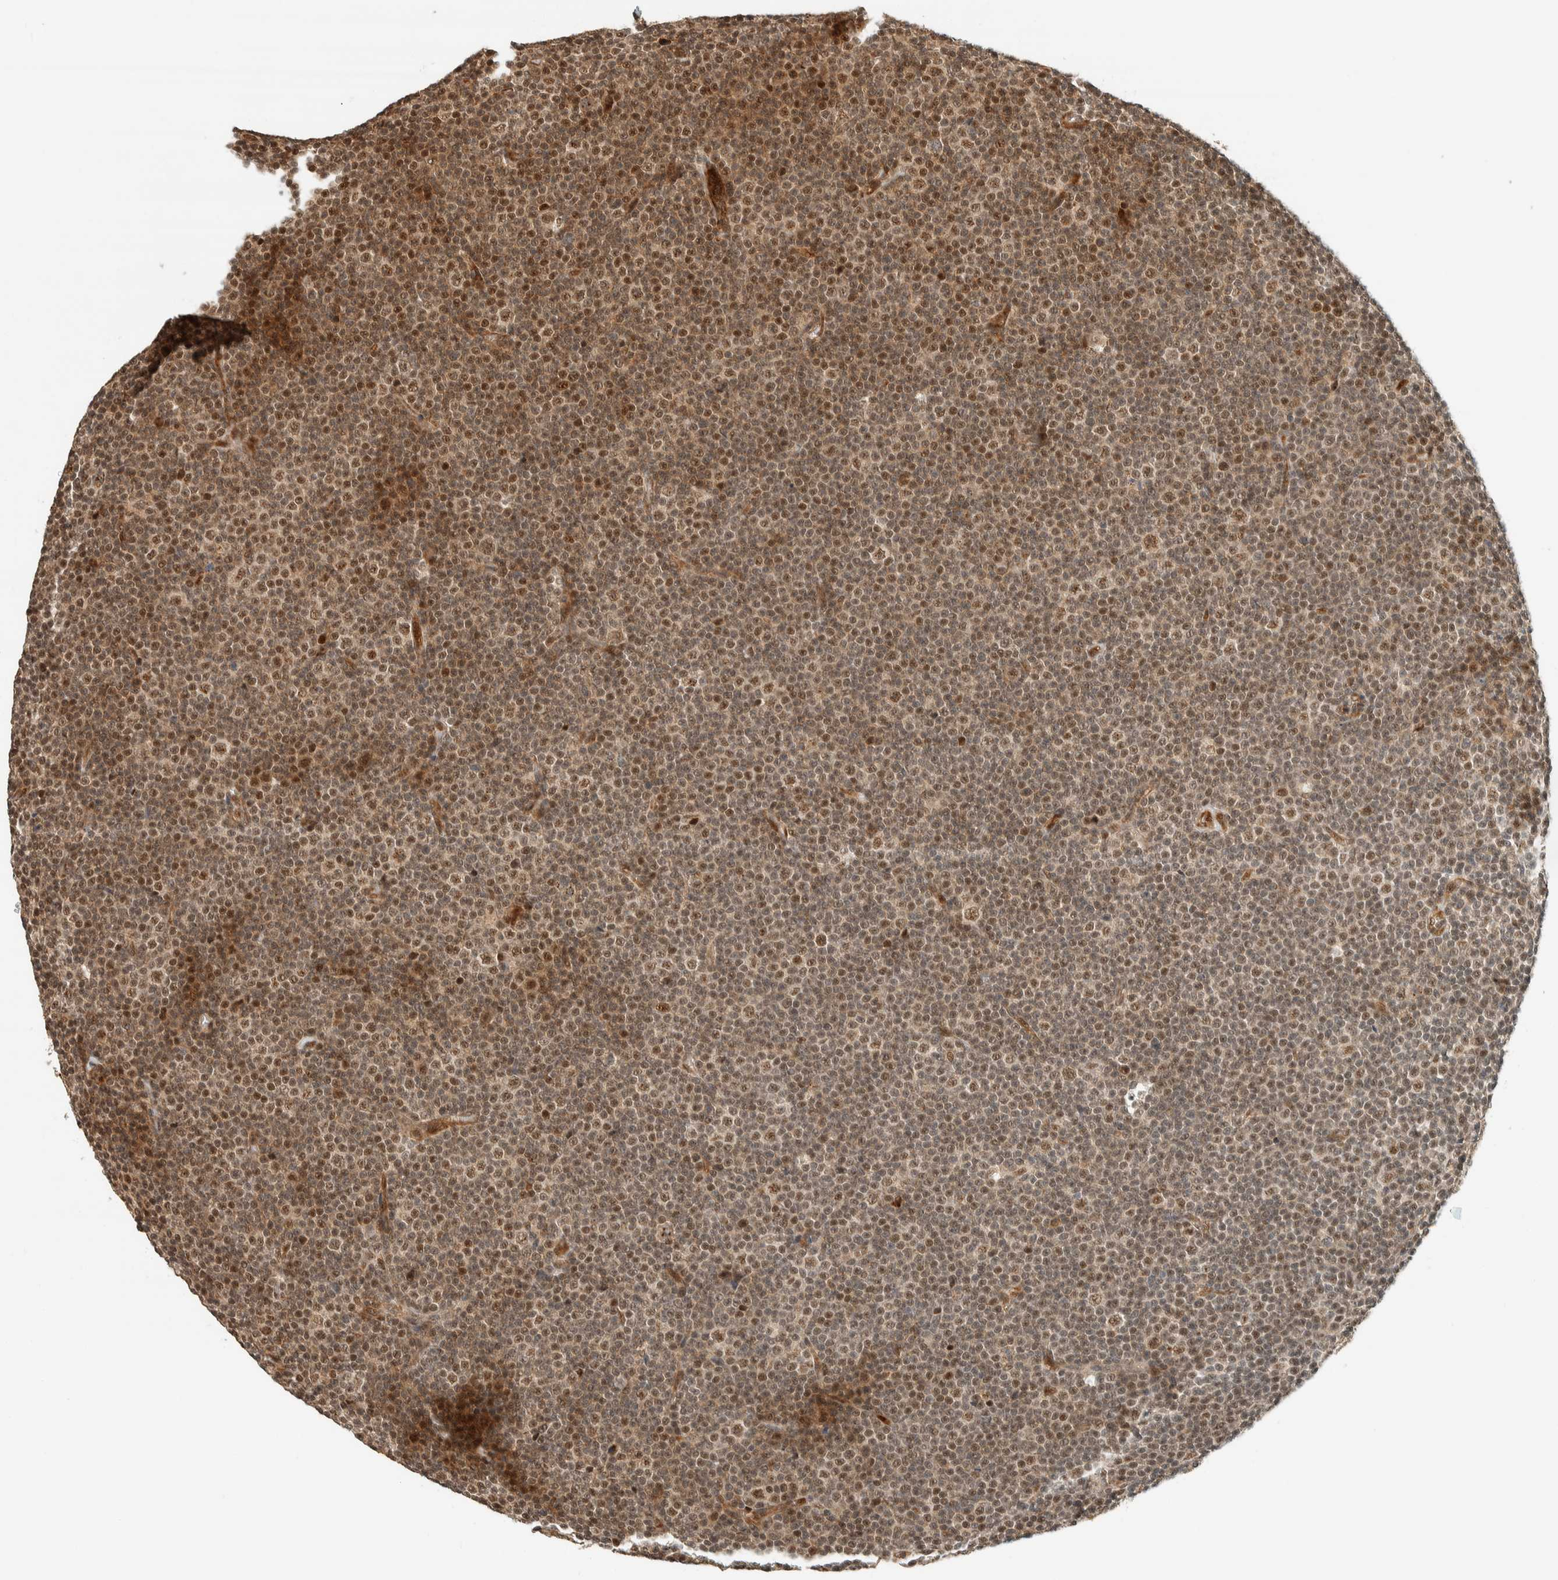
{"staining": {"intensity": "moderate", "quantity": ">75%", "location": "nuclear"}, "tissue": "lymphoma", "cell_type": "Tumor cells", "image_type": "cancer", "snomed": [{"axis": "morphology", "description": "Malignant lymphoma, non-Hodgkin's type, Low grade"}, {"axis": "topography", "description": "Lymph node"}], "caption": "DAB immunohistochemical staining of lymphoma displays moderate nuclear protein positivity in approximately >75% of tumor cells.", "gene": "SIK1", "patient": {"sex": "female", "age": 67}}